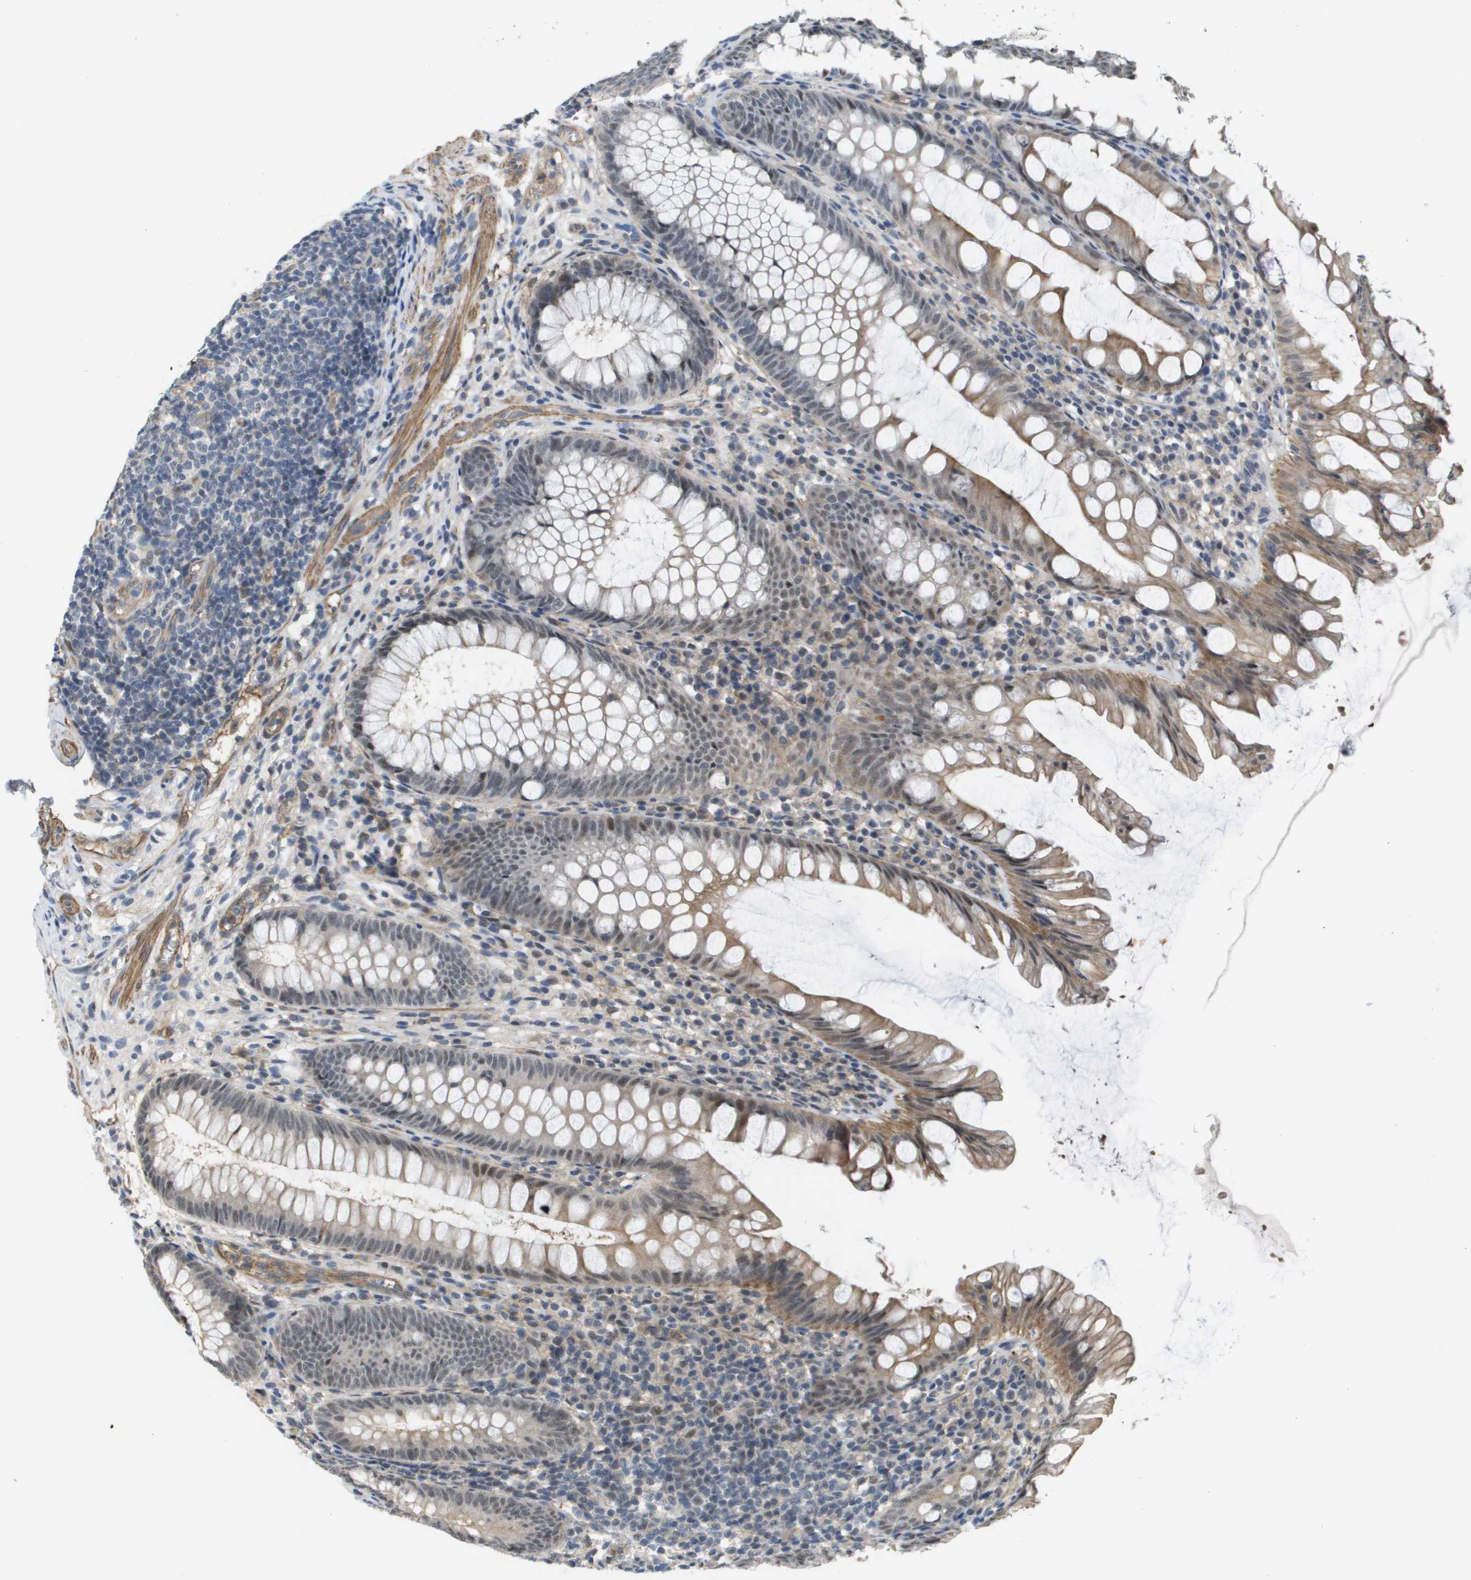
{"staining": {"intensity": "weak", "quantity": "25%-75%", "location": "cytoplasmic/membranous,nuclear"}, "tissue": "appendix", "cell_type": "Glandular cells", "image_type": "normal", "snomed": [{"axis": "morphology", "description": "Normal tissue, NOS"}, {"axis": "topography", "description": "Appendix"}], "caption": "Glandular cells exhibit weak cytoplasmic/membranous,nuclear positivity in about 25%-75% of cells in unremarkable appendix.", "gene": "RNF112", "patient": {"sex": "male", "age": 56}}